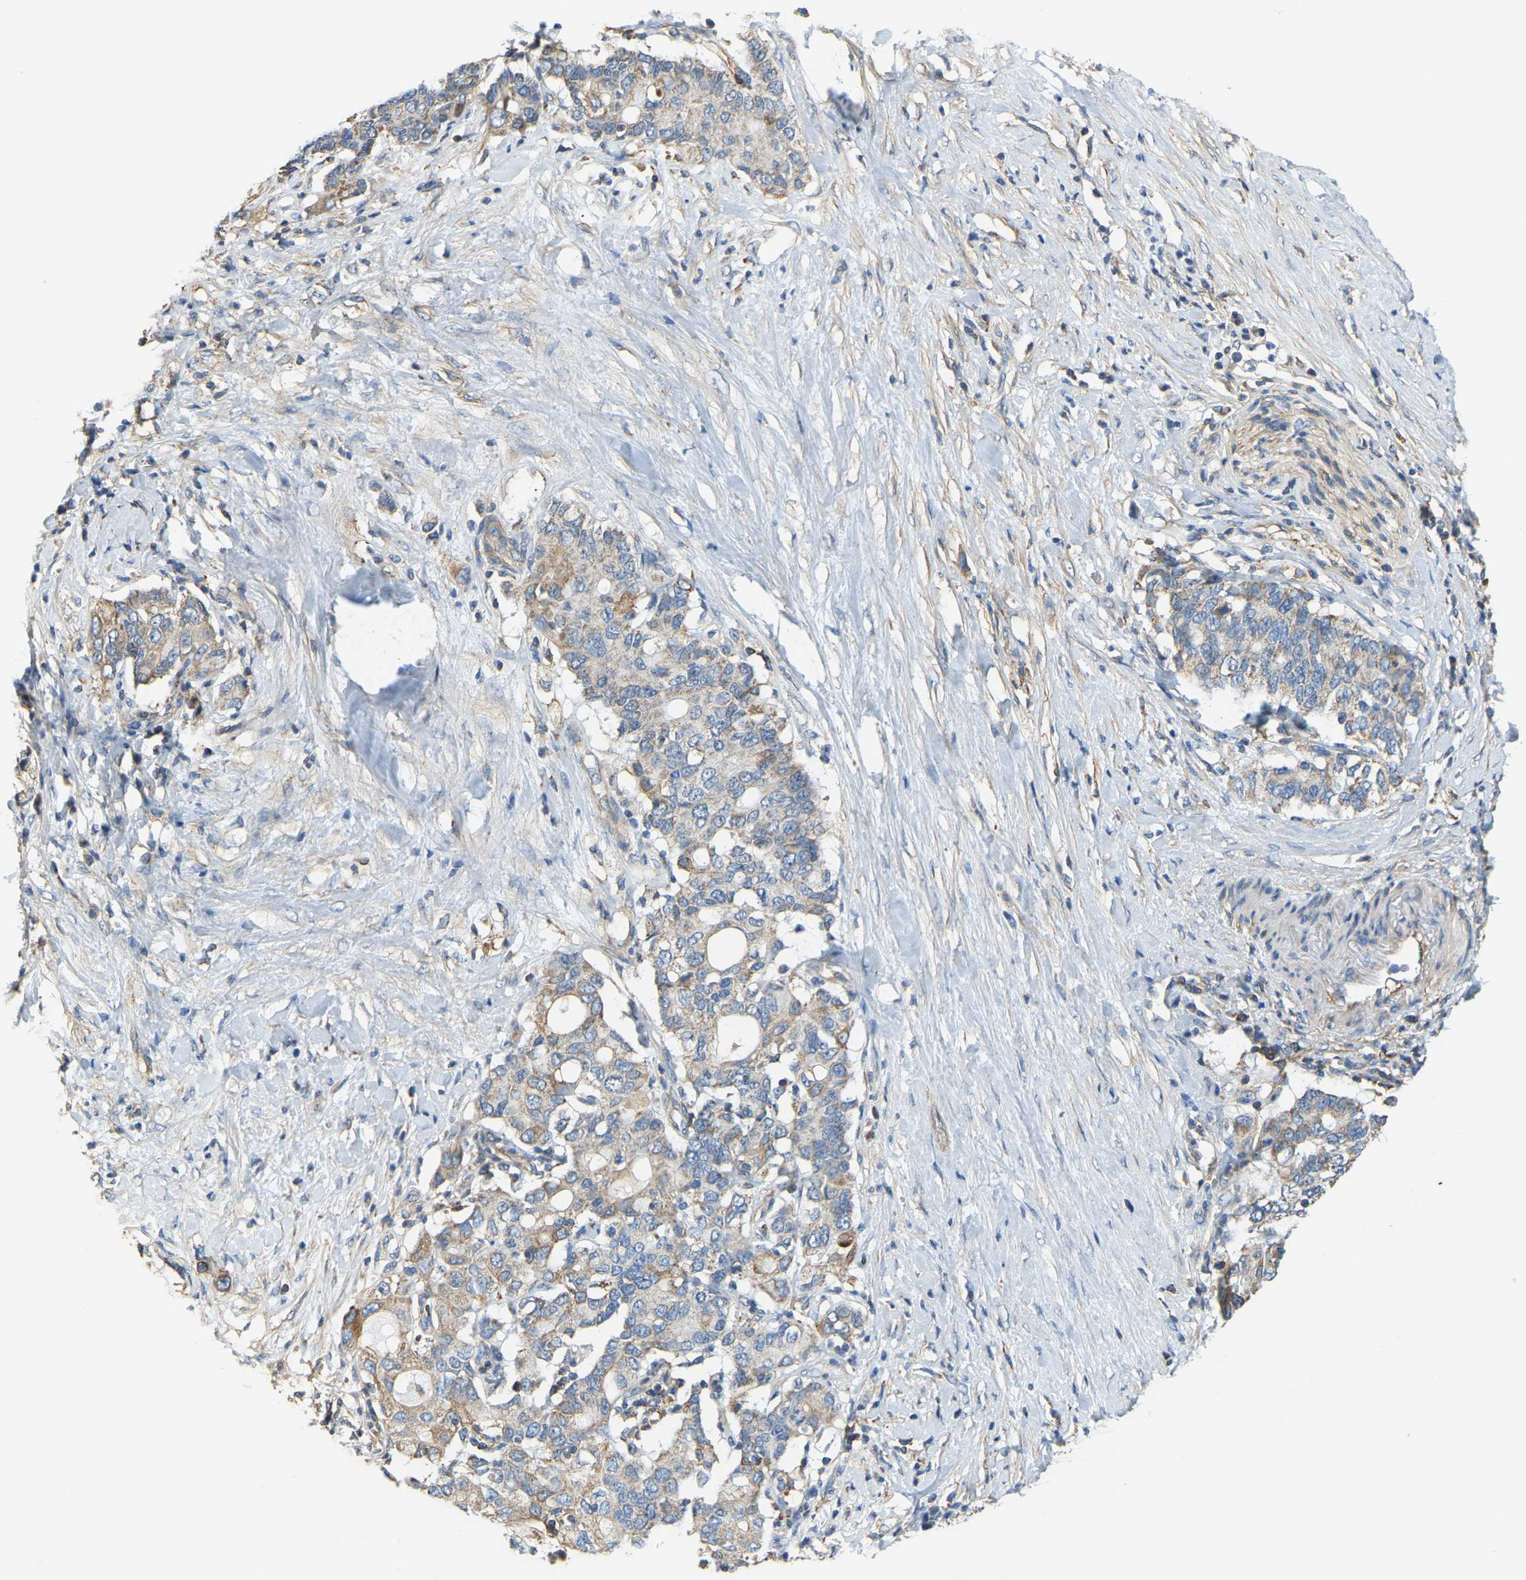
{"staining": {"intensity": "moderate", "quantity": ">75%", "location": "cytoplasmic/membranous"}, "tissue": "pancreatic cancer", "cell_type": "Tumor cells", "image_type": "cancer", "snomed": [{"axis": "morphology", "description": "Adenocarcinoma, NOS"}, {"axis": "topography", "description": "Pancreas"}], "caption": "A brown stain highlights moderate cytoplasmic/membranous expression of a protein in human adenocarcinoma (pancreatic) tumor cells.", "gene": "AHNAK", "patient": {"sex": "female", "age": 56}}